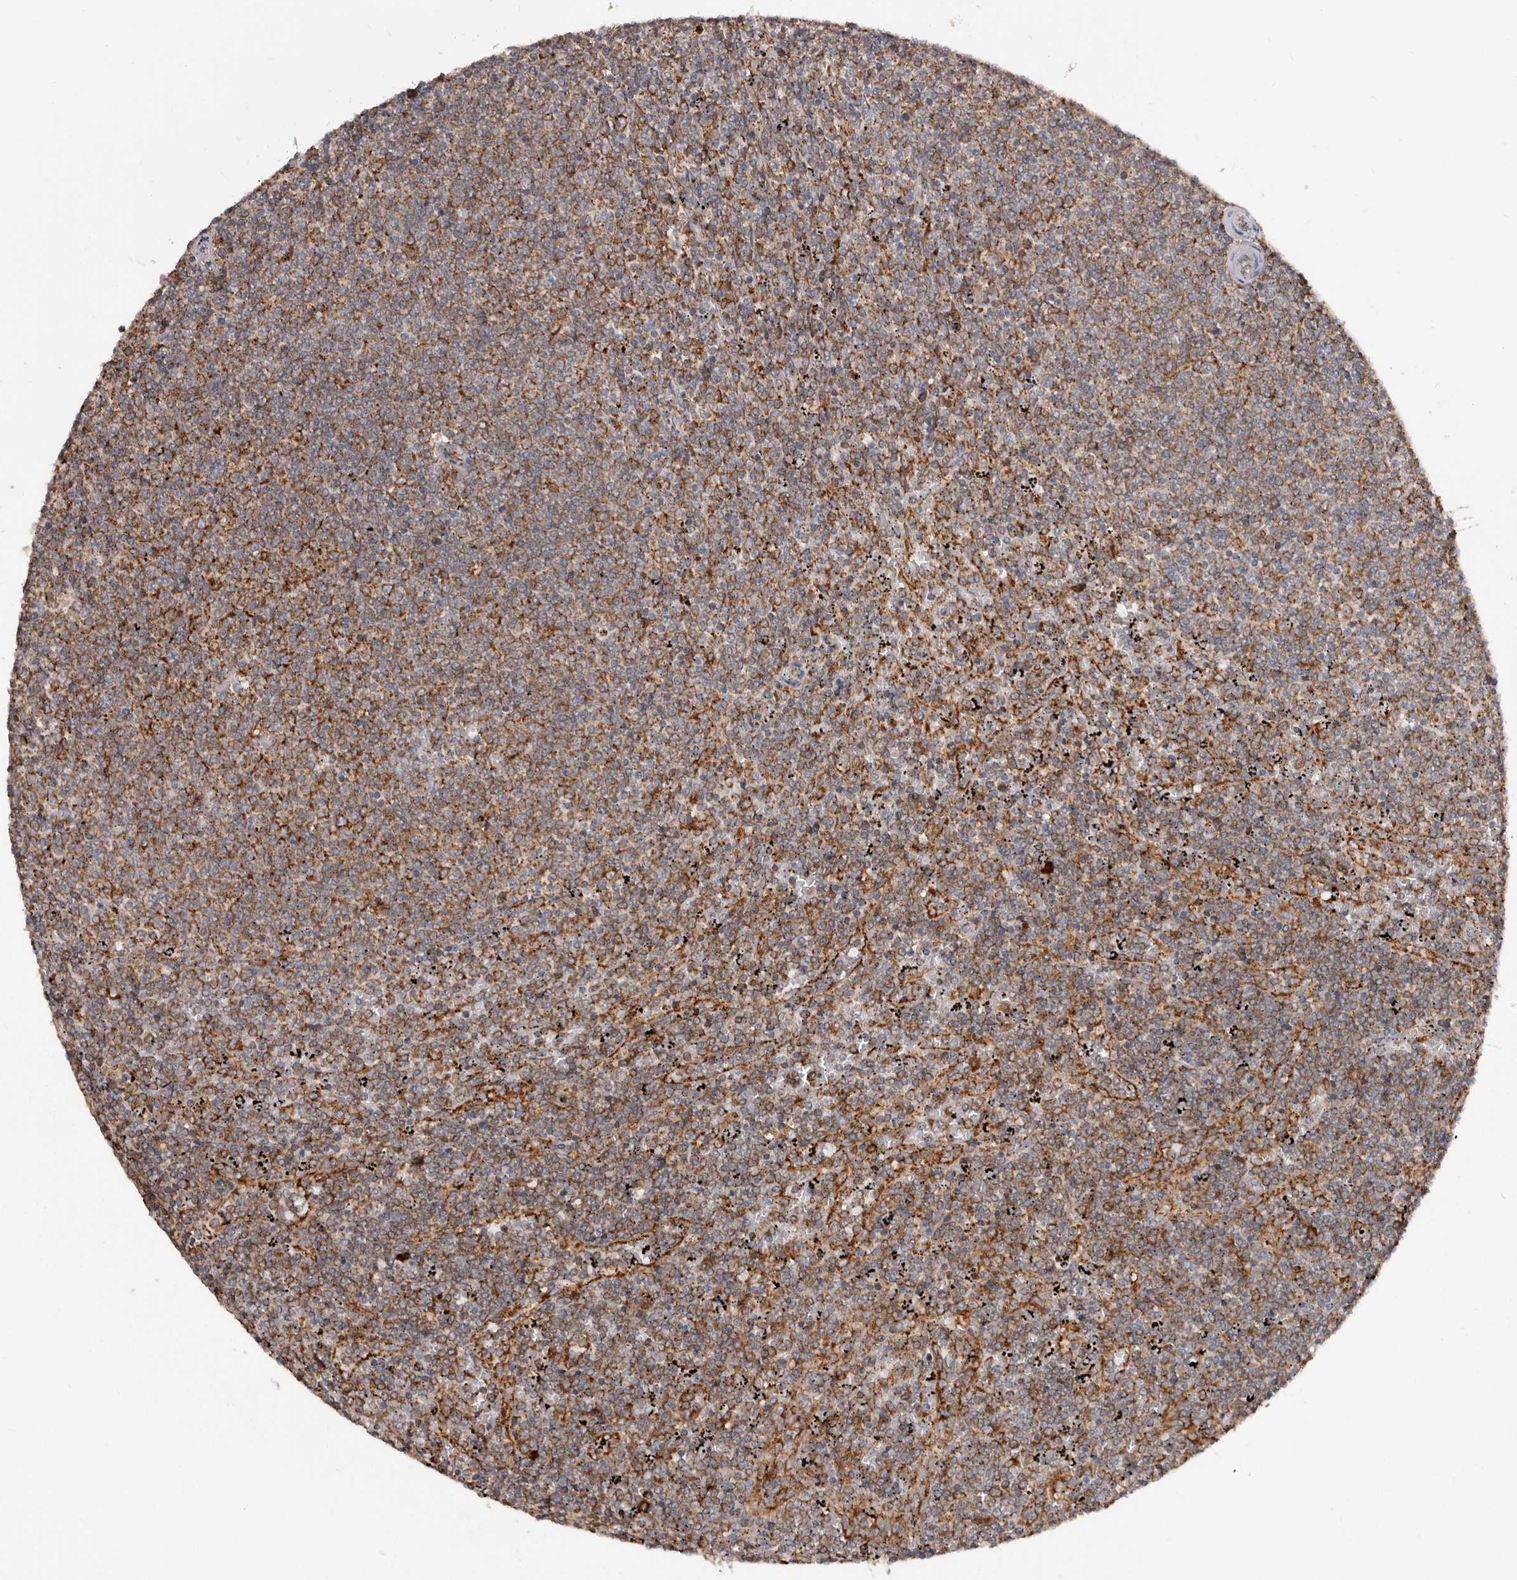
{"staining": {"intensity": "moderate", "quantity": ">75%", "location": "cytoplasmic/membranous"}, "tissue": "lymphoma", "cell_type": "Tumor cells", "image_type": "cancer", "snomed": [{"axis": "morphology", "description": "Malignant lymphoma, non-Hodgkin's type, Low grade"}, {"axis": "topography", "description": "Spleen"}], "caption": "This histopathology image shows IHC staining of human lymphoma, with medium moderate cytoplasmic/membranous expression in about >75% of tumor cells.", "gene": "QRSL1", "patient": {"sex": "female", "age": 50}}